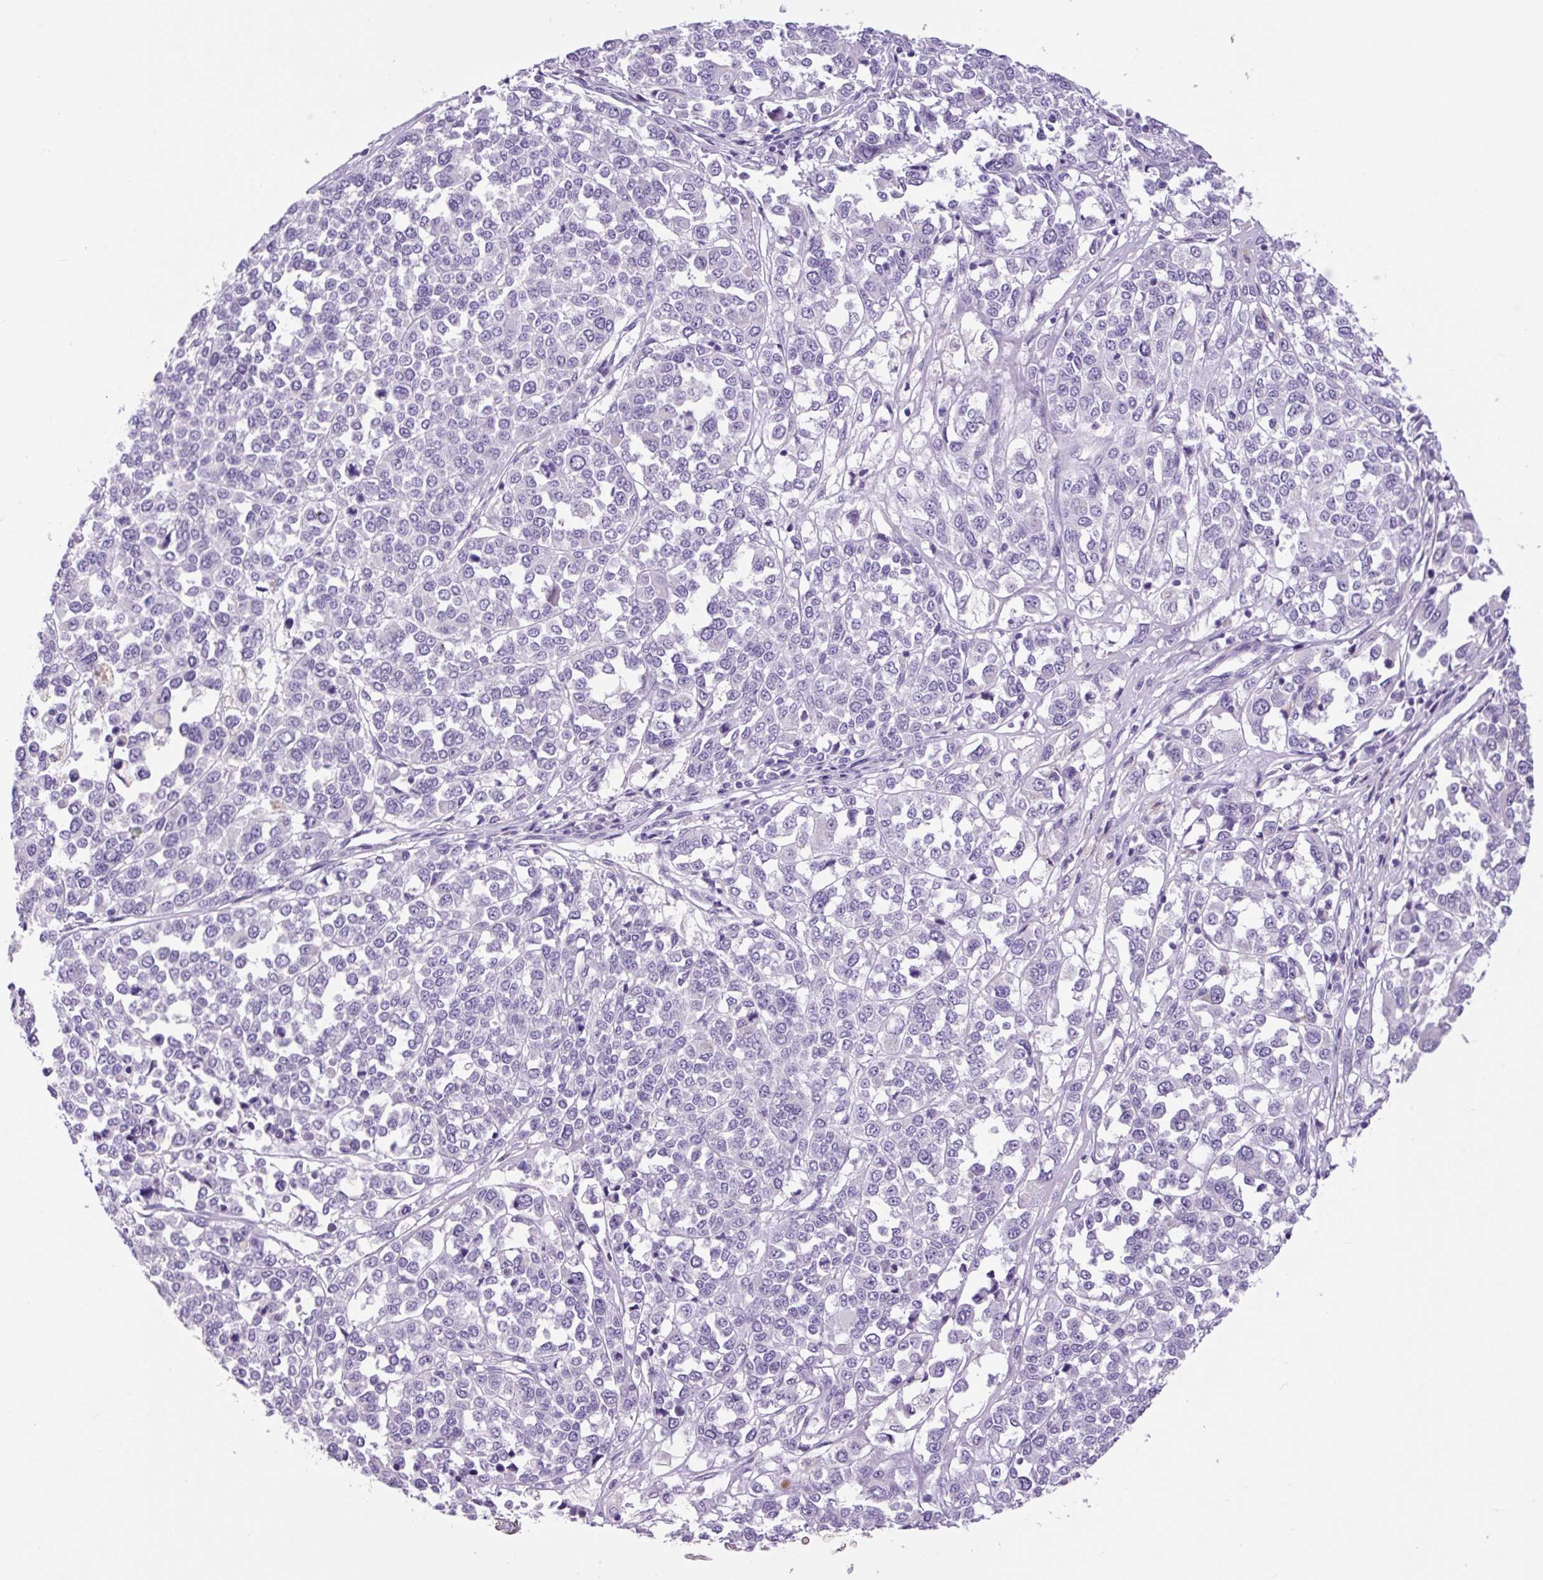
{"staining": {"intensity": "negative", "quantity": "none", "location": "none"}, "tissue": "melanoma", "cell_type": "Tumor cells", "image_type": "cancer", "snomed": [{"axis": "morphology", "description": "Malignant melanoma, Metastatic site"}, {"axis": "topography", "description": "Lymph node"}], "caption": "A photomicrograph of human melanoma is negative for staining in tumor cells. Brightfield microscopy of IHC stained with DAB (3,3'-diaminobenzidine) (brown) and hematoxylin (blue), captured at high magnification.", "gene": "CHGA", "patient": {"sex": "male", "age": 44}}